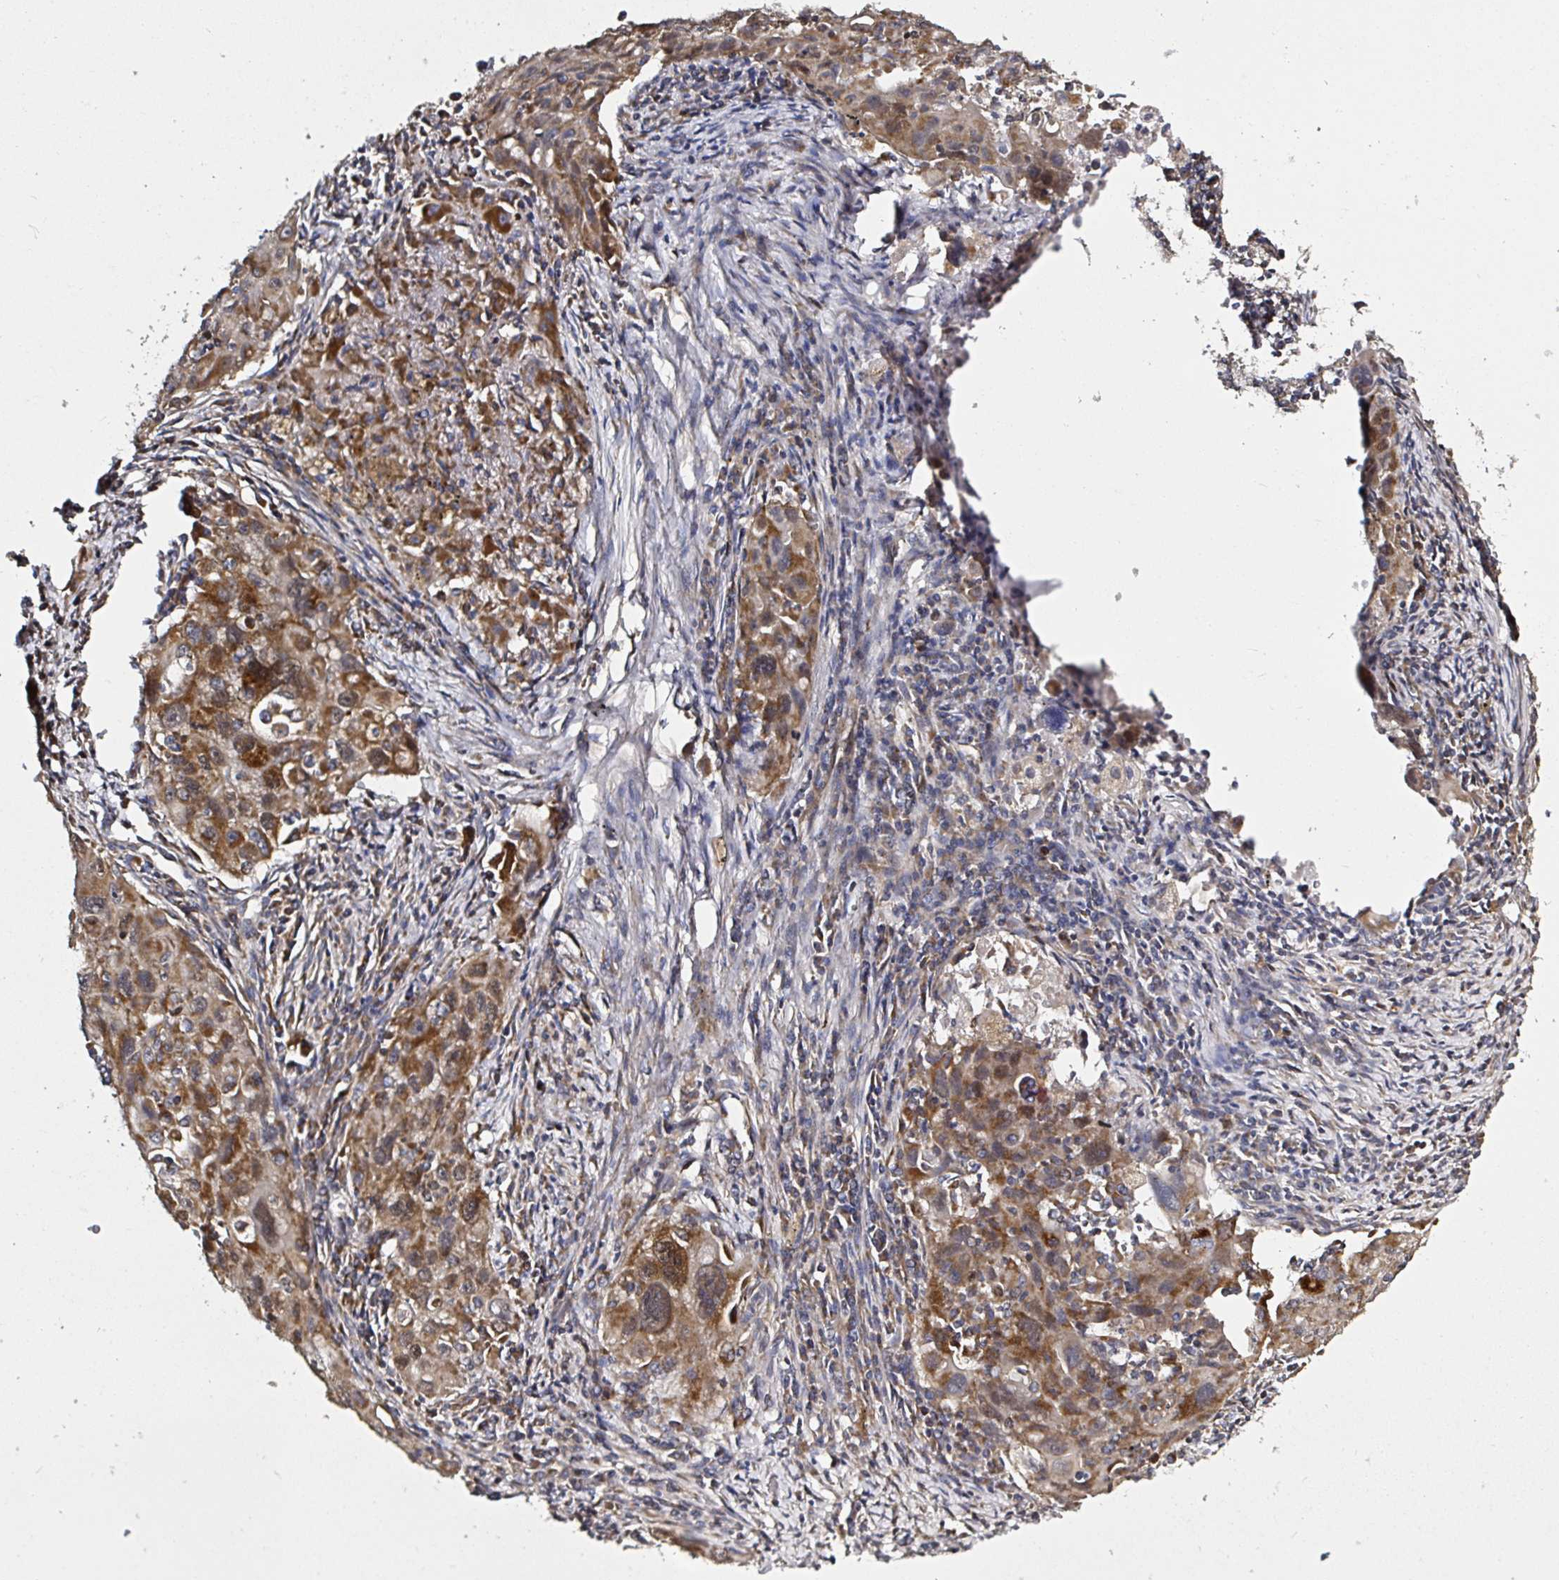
{"staining": {"intensity": "moderate", "quantity": ">75%", "location": "cytoplasmic/membranous"}, "tissue": "lung cancer", "cell_type": "Tumor cells", "image_type": "cancer", "snomed": [{"axis": "morphology", "description": "Adenocarcinoma, NOS"}, {"axis": "morphology", "description": "Adenocarcinoma, metastatic, NOS"}, {"axis": "topography", "description": "Lymph node"}, {"axis": "topography", "description": "Lung"}], "caption": "Protein expression analysis of lung adenocarcinoma demonstrates moderate cytoplasmic/membranous staining in approximately >75% of tumor cells.", "gene": "ATAD3B", "patient": {"sex": "female", "age": 42}}